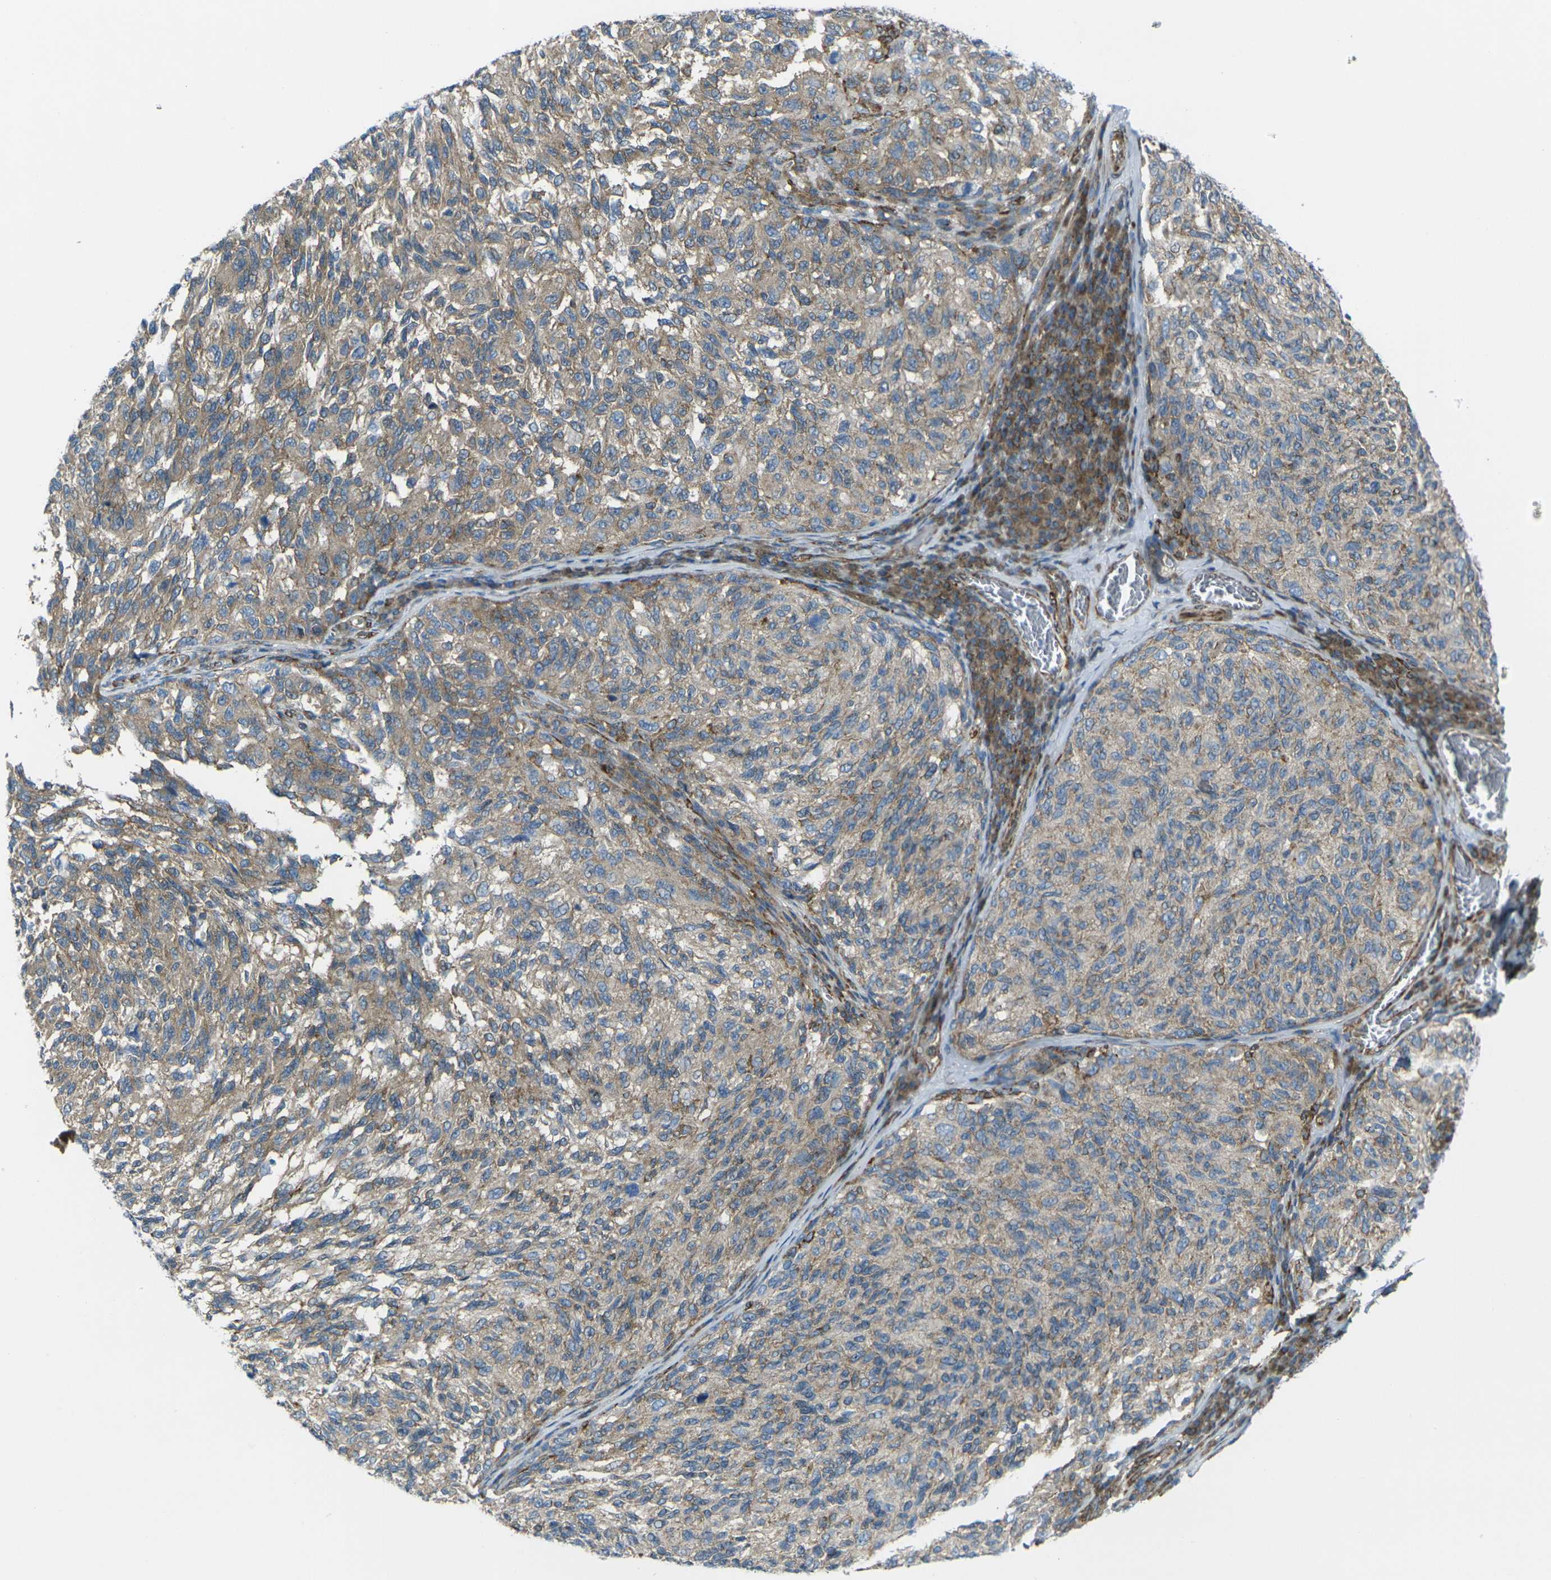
{"staining": {"intensity": "weak", "quantity": ">75%", "location": "cytoplasmic/membranous"}, "tissue": "melanoma", "cell_type": "Tumor cells", "image_type": "cancer", "snomed": [{"axis": "morphology", "description": "Malignant melanoma, NOS"}, {"axis": "topography", "description": "Skin"}], "caption": "Human malignant melanoma stained for a protein (brown) displays weak cytoplasmic/membranous positive positivity in about >75% of tumor cells.", "gene": "CELSR2", "patient": {"sex": "female", "age": 73}}